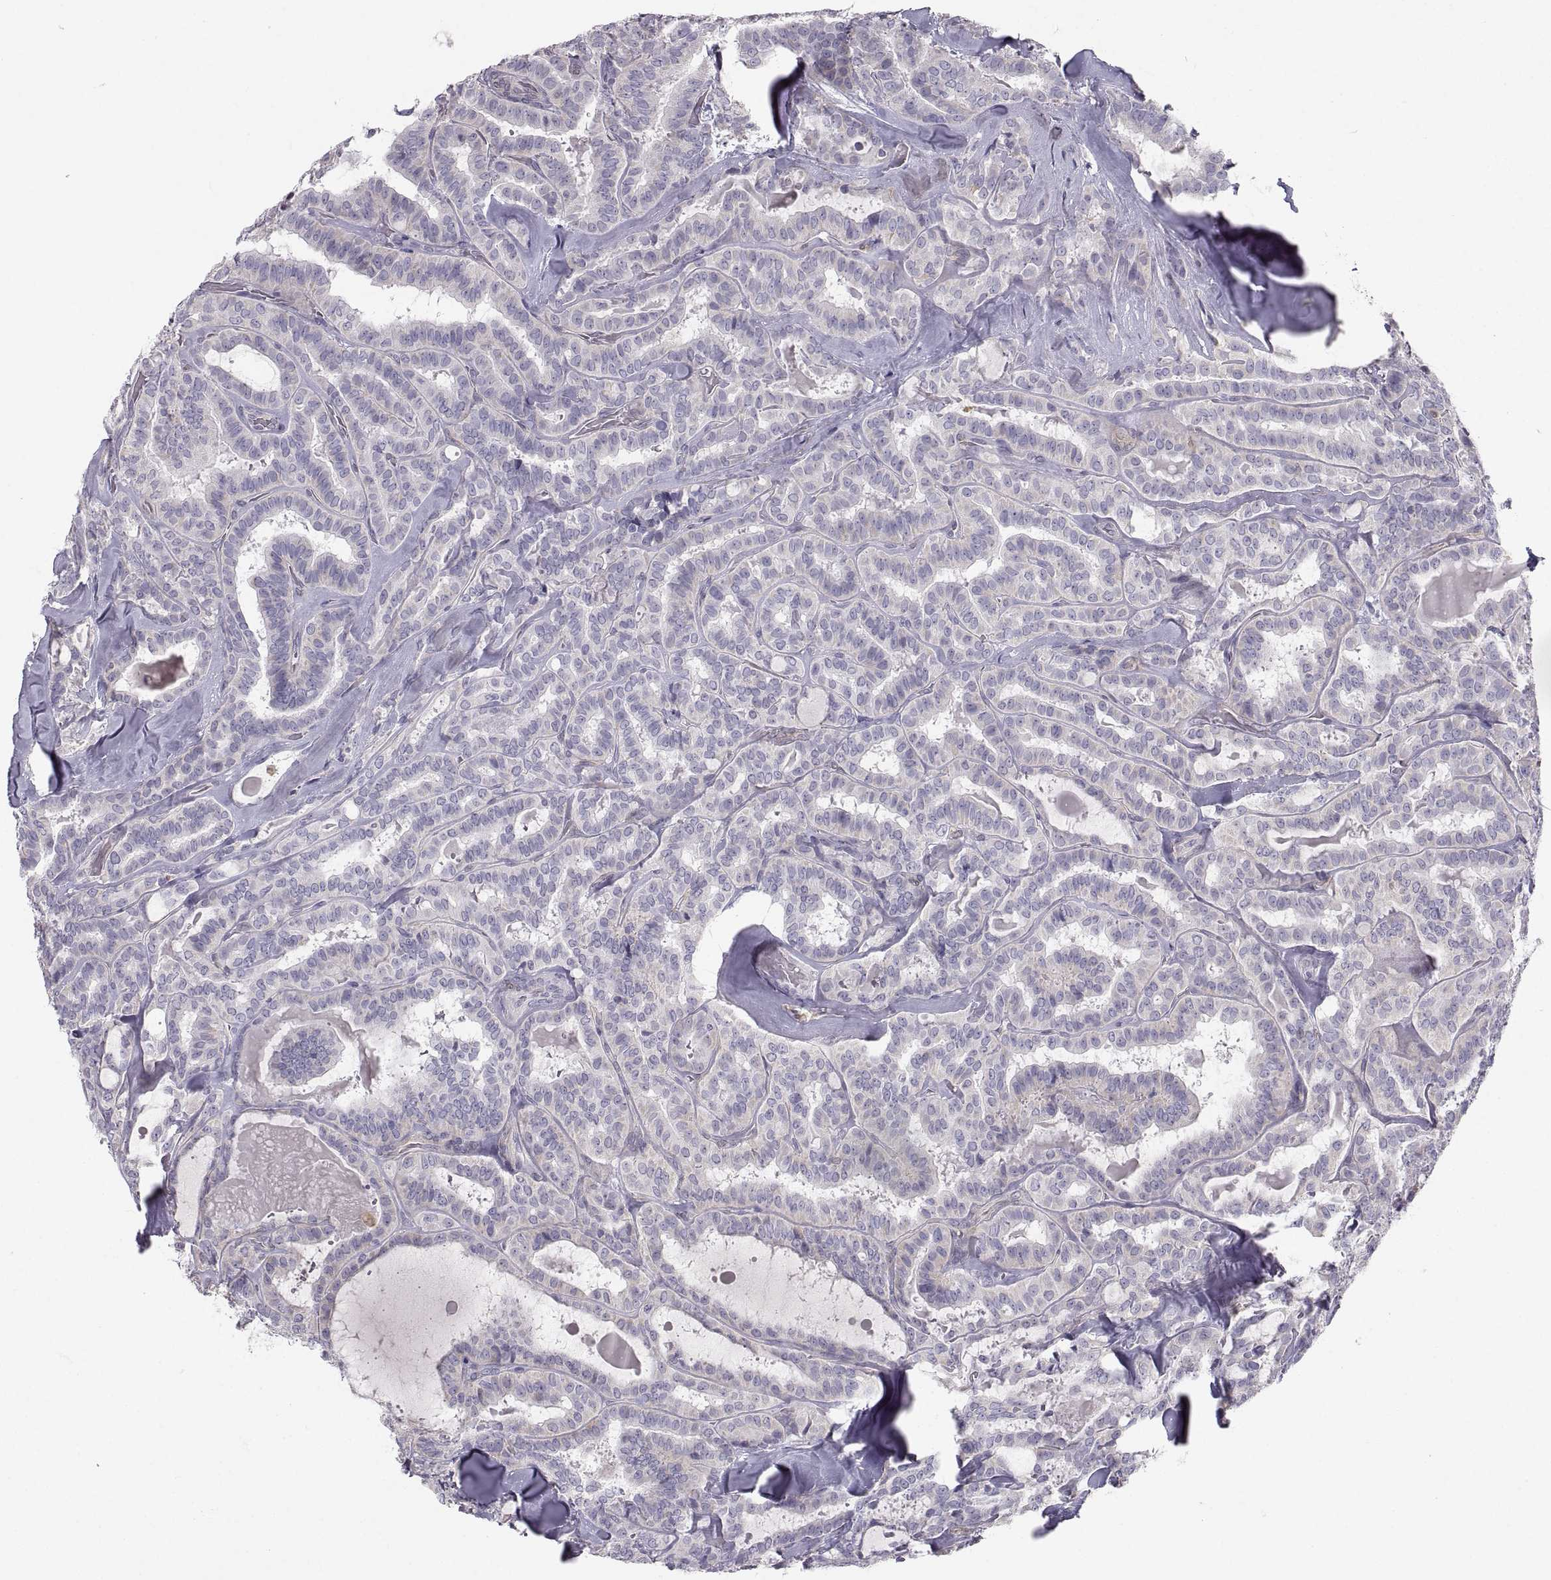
{"staining": {"intensity": "negative", "quantity": "none", "location": "none"}, "tissue": "thyroid cancer", "cell_type": "Tumor cells", "image_type": "cancer", "snomed": [{"axis": "morphology", "description": "Papillary adenocarcinoma, NOS"}, {"axis": "topography", "description": "Thyroid gland"}], "caption": "Photomicrograph shows no protein staining in tumor cells of thyroid cancer tissue.", "gene": "PGM5", "patient": {"sex": "female", "age": 39}}